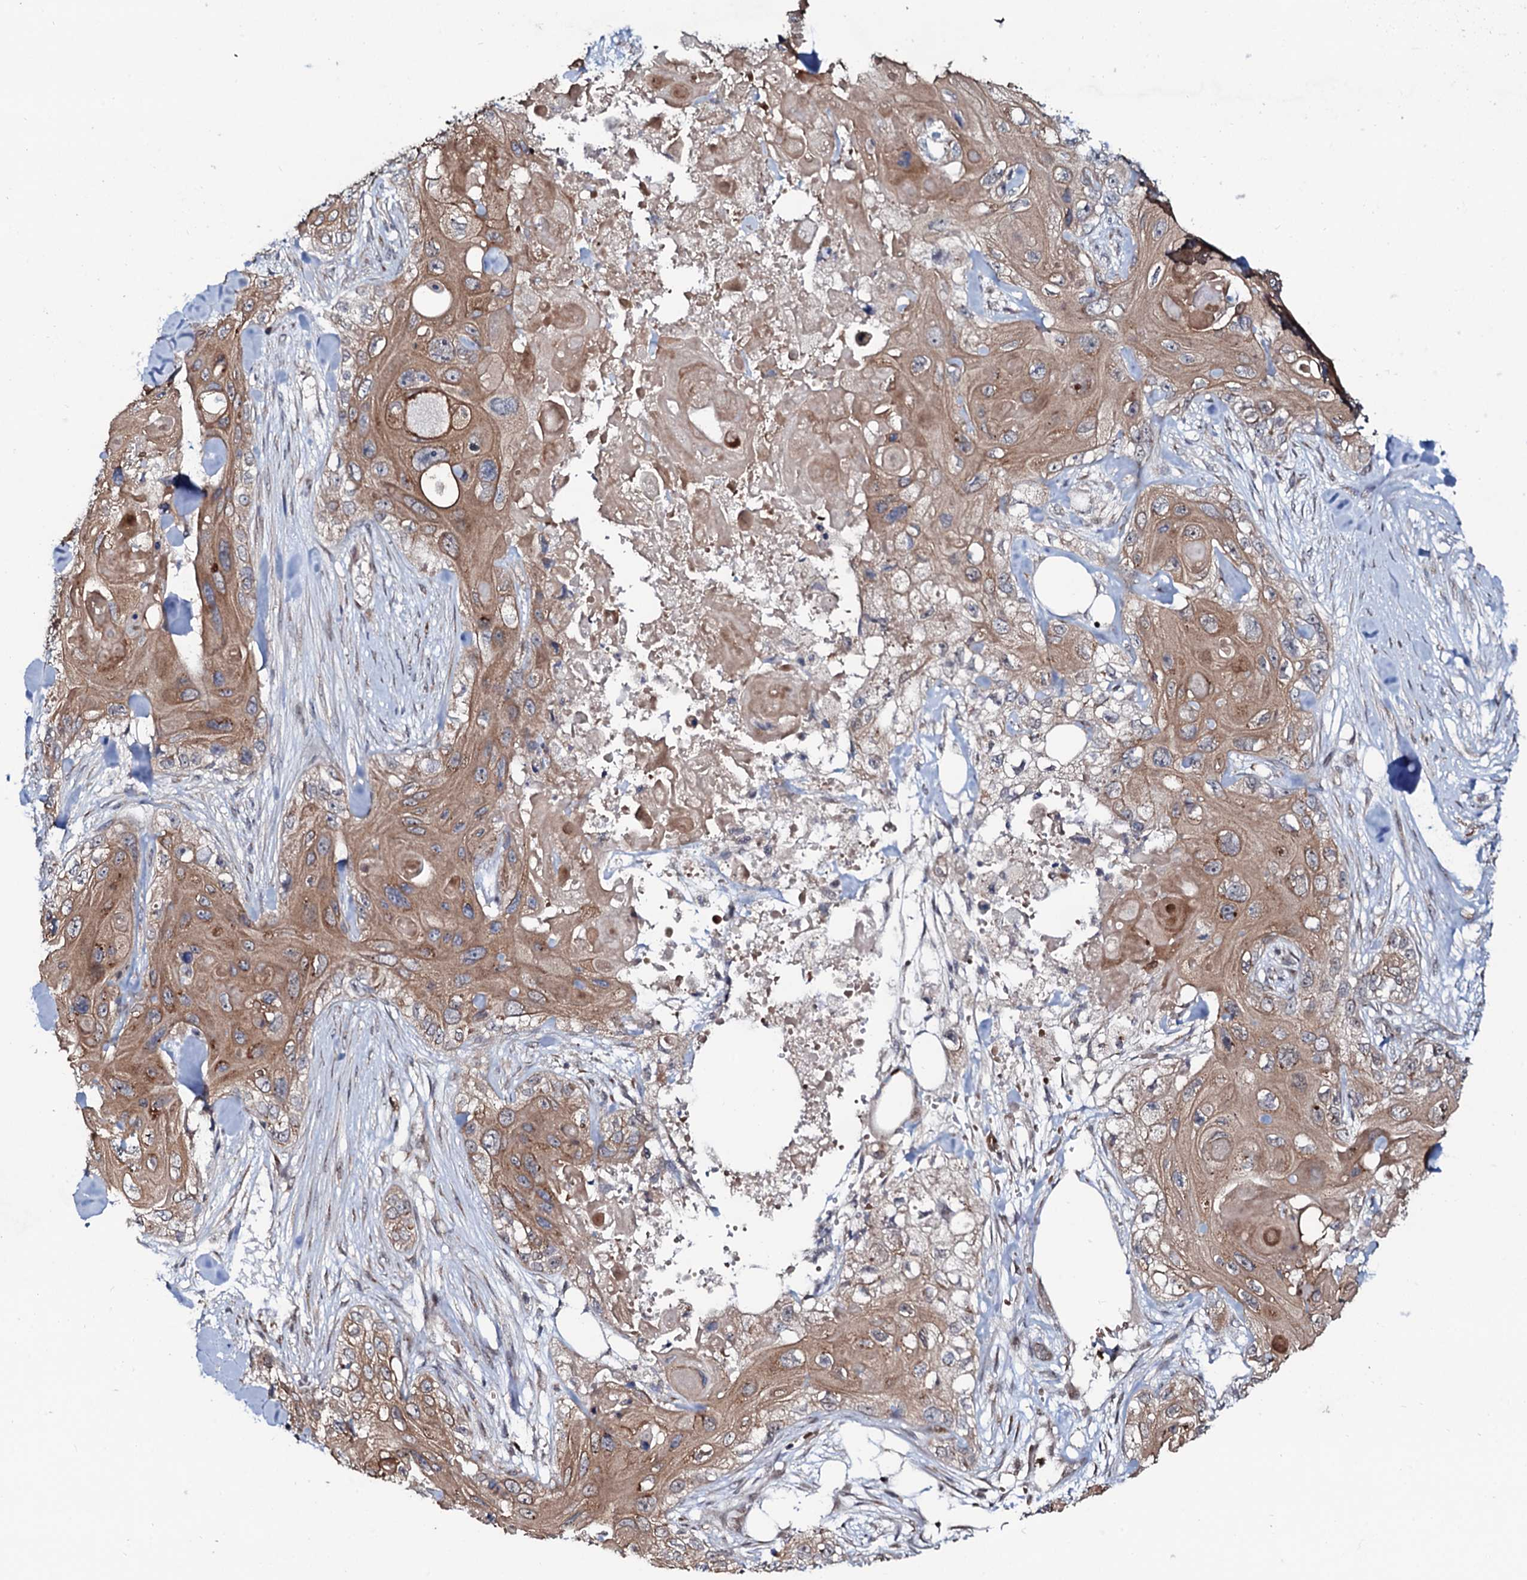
{"staining": {"intensity": "moderate", "quantity": ">75%", "location": "cytoplasmic/membranous"}, "tissue": "skin cancer", "cell_type": "Tumor cells", "image_type": "cancer", "snomed": [{"axis": "morphology", "description": "Normal tissue, NOS"}, {"axis": "morphology", "description": "Squamous cell carcinoma, NOS"}, {"axis": "topography", "description": "Skin"}], "caption": "This photomicrograph reveals skin cancer stained with immunohistochemistry (IHC) to label a protein in brown. The cytoplasmic/membranous of tumor cells show moderate positivity for the protein. Nuclei are counter-stained blue.", "gene": "COG6", "patient": {"sex": "male", "age": 72}}